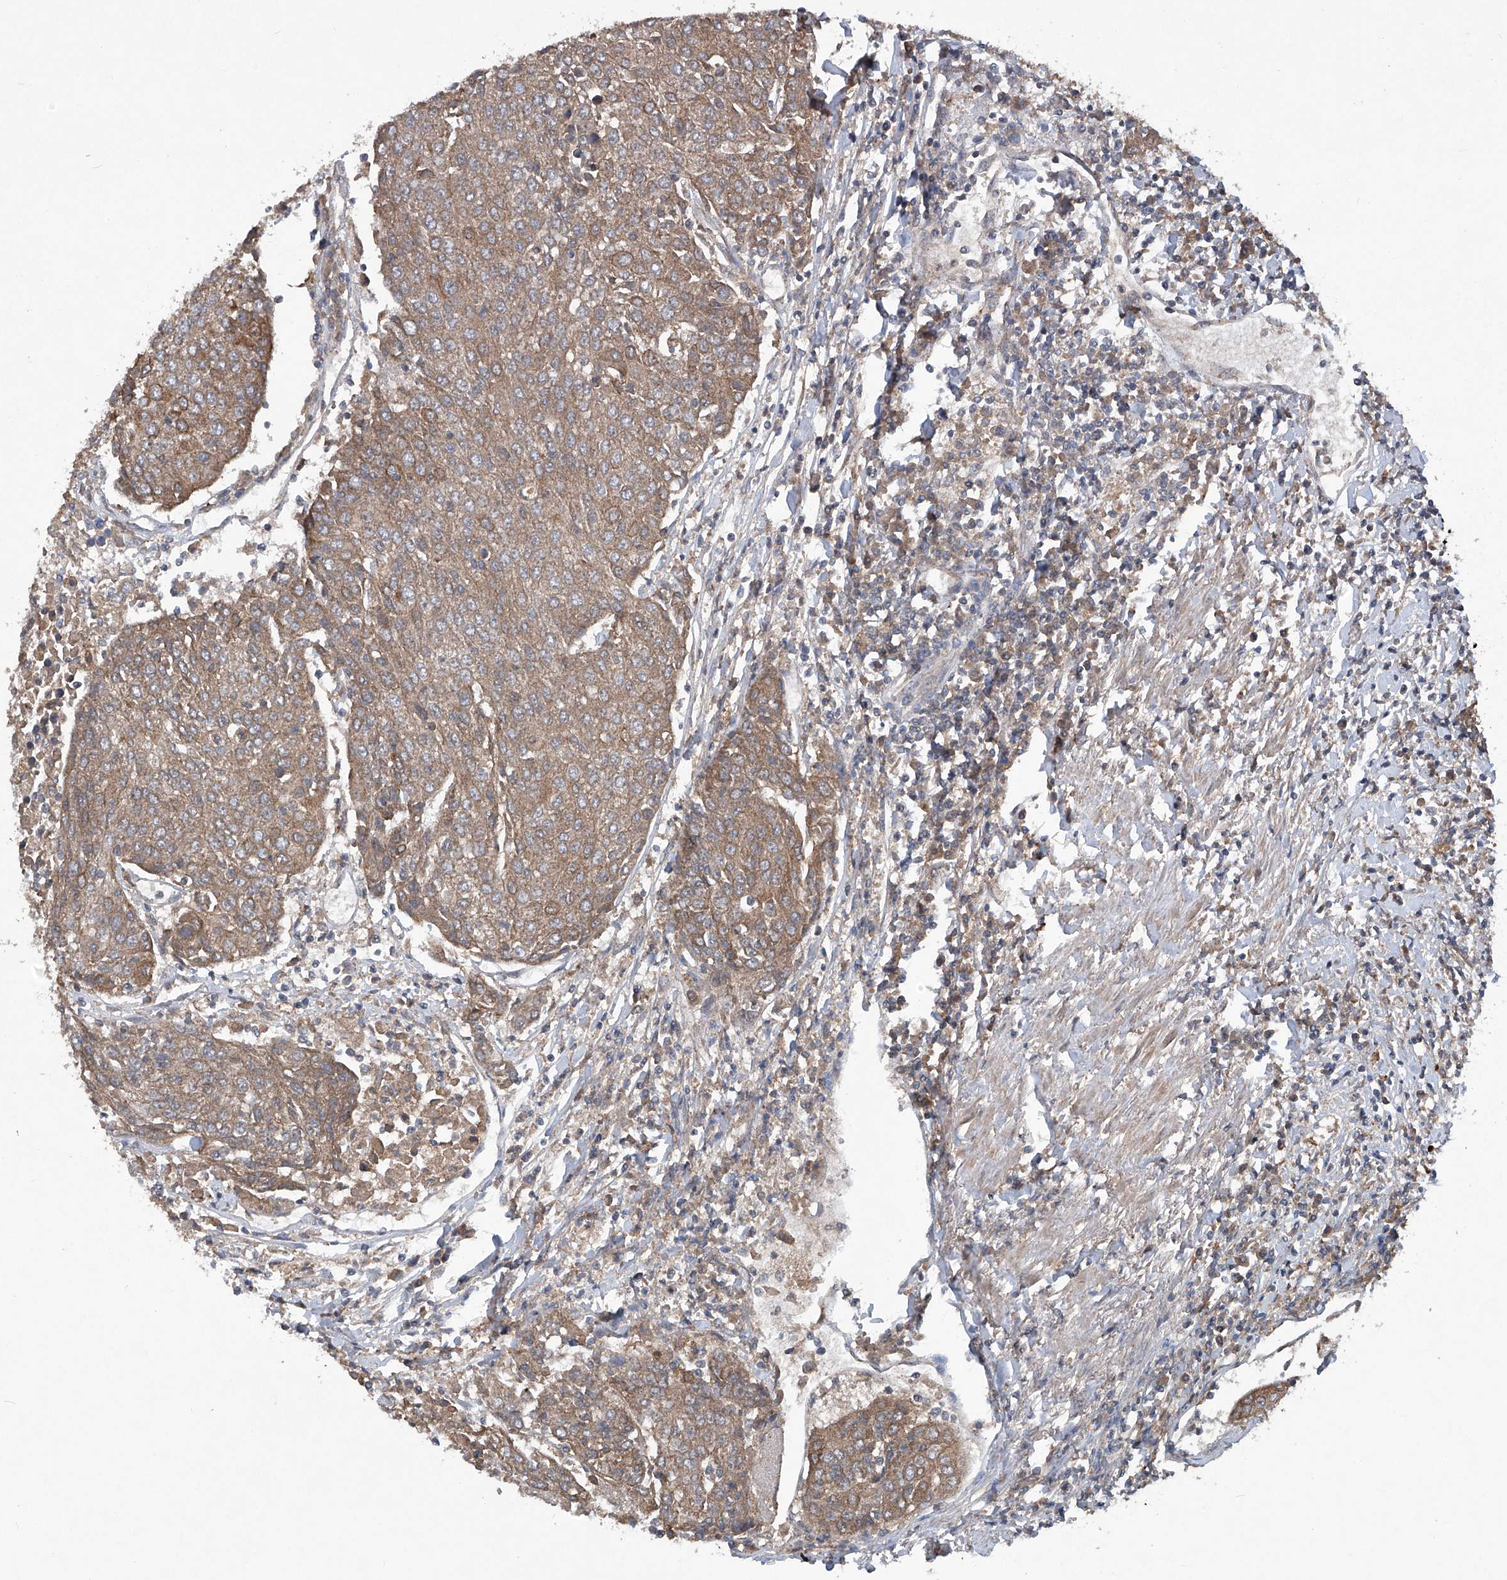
{"staining": {"intensity": "moderate", "quantity": ">75%", "location": "cytoplasmic/membranous"}, "tissue": "urothelial cancer", "cell_type": "Tumor cells", "image_type": "cancer", "snomed": [{"axis": "morphology", "description": "Urothelial carcinoma, High grade"}, {"axis": "topography", "description": "Urinary bladder"}], "caption": "This is an image of immunohistochemistry (IHC) staining of urothelial cancer, which shows moderate expression in the cytoplasmic/membranous of tumor cells.", "gene": "SUMF2", "patient": {"sex": "female", "age": 85}}